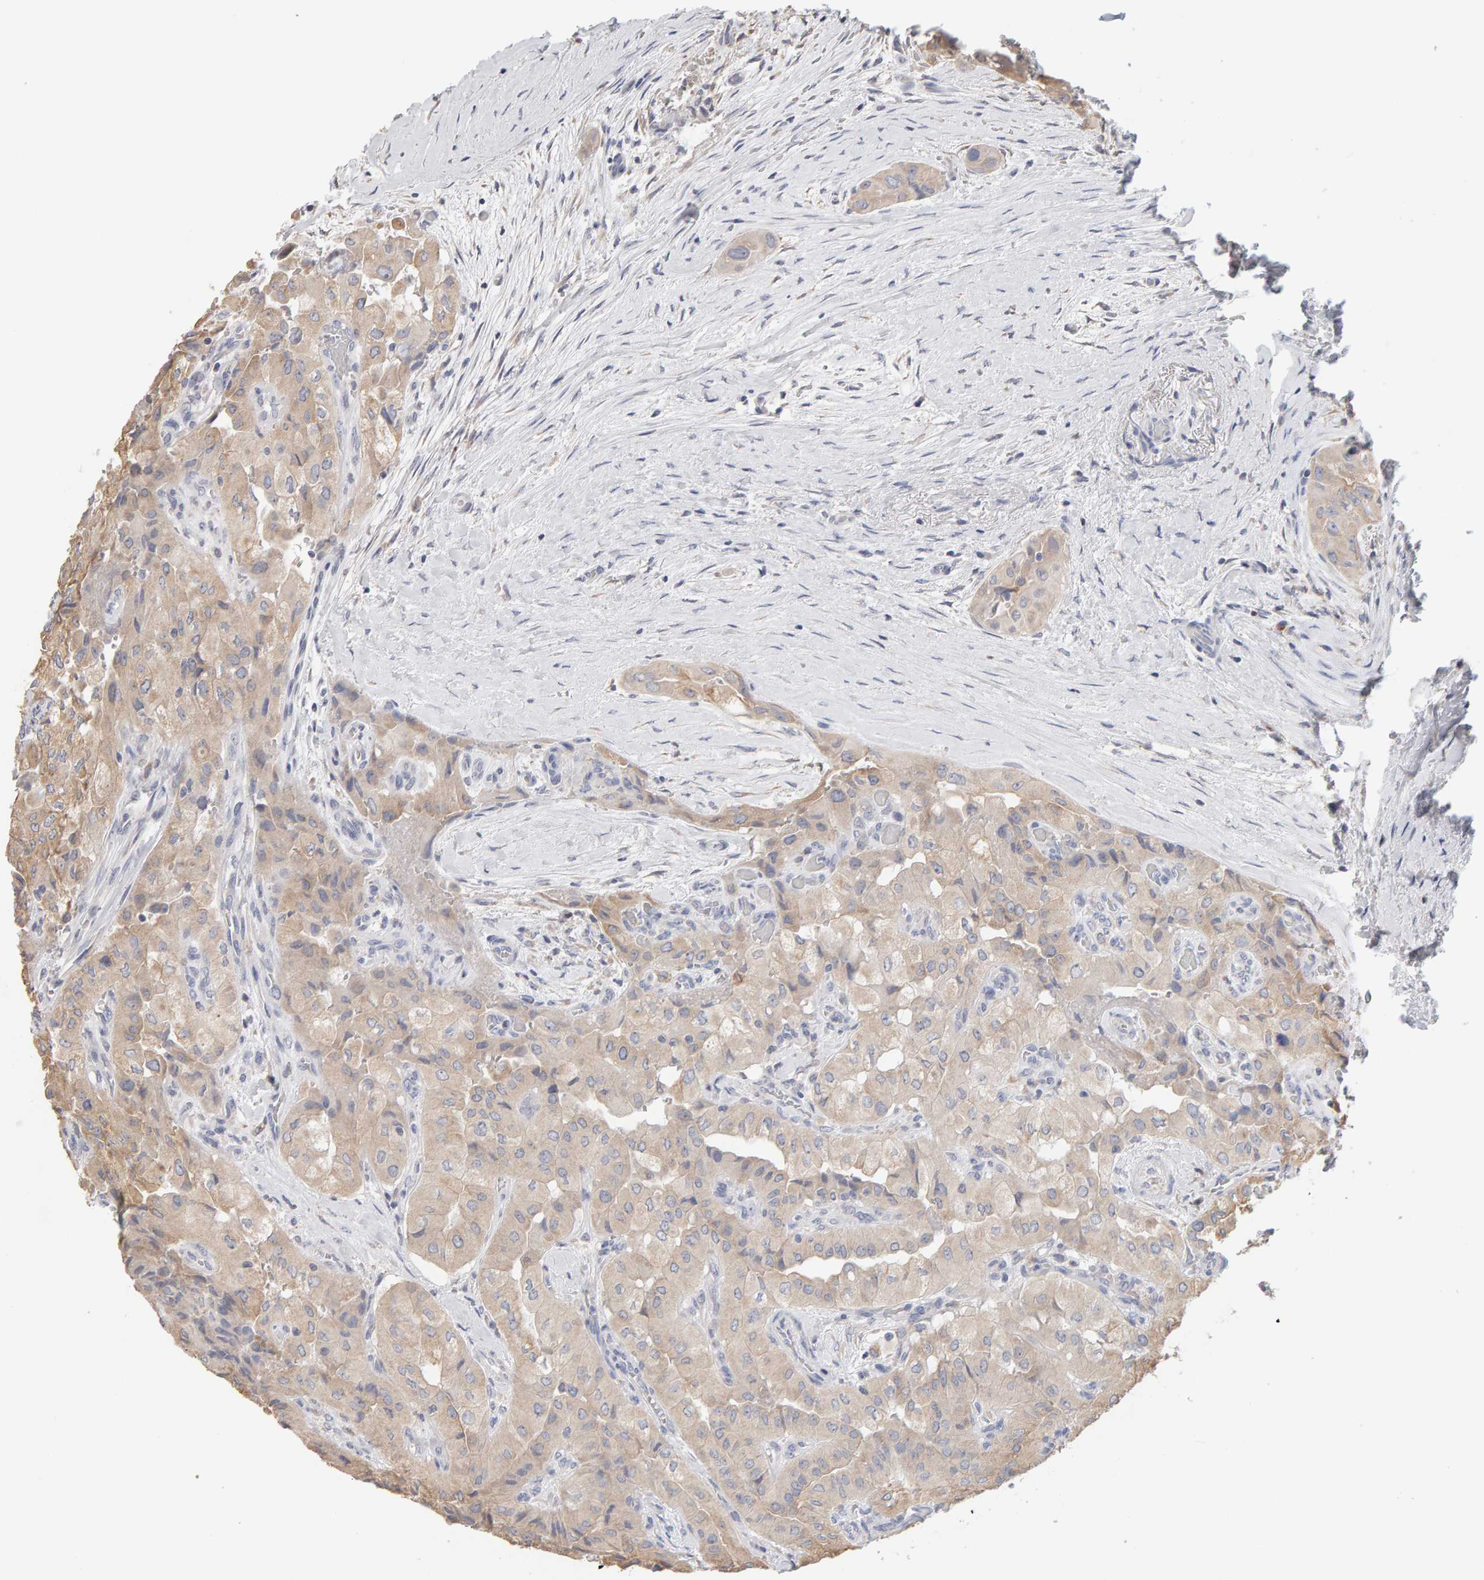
{"staining": {"intensity": "weak", "quantity": ">75%", "location": "cytoplasmic/membranous"}, "tissue": "thyroid cancer", "cell_type": "Tumor cells", "image_type": "cancer", "snomed": [{"axis": "morphology", "description": "Papillary adenocarcinoma, NOS"}, {"axis": "topography", "description": "Thyroid gland"}], "caption": "The image shows a brown stain indicating the presence of a protein in the cytoplasmic/membranous of tumor cells in thyroid cancer.", "gene": "SGPL1", "patient": {"sex": "female", "age": 59}}